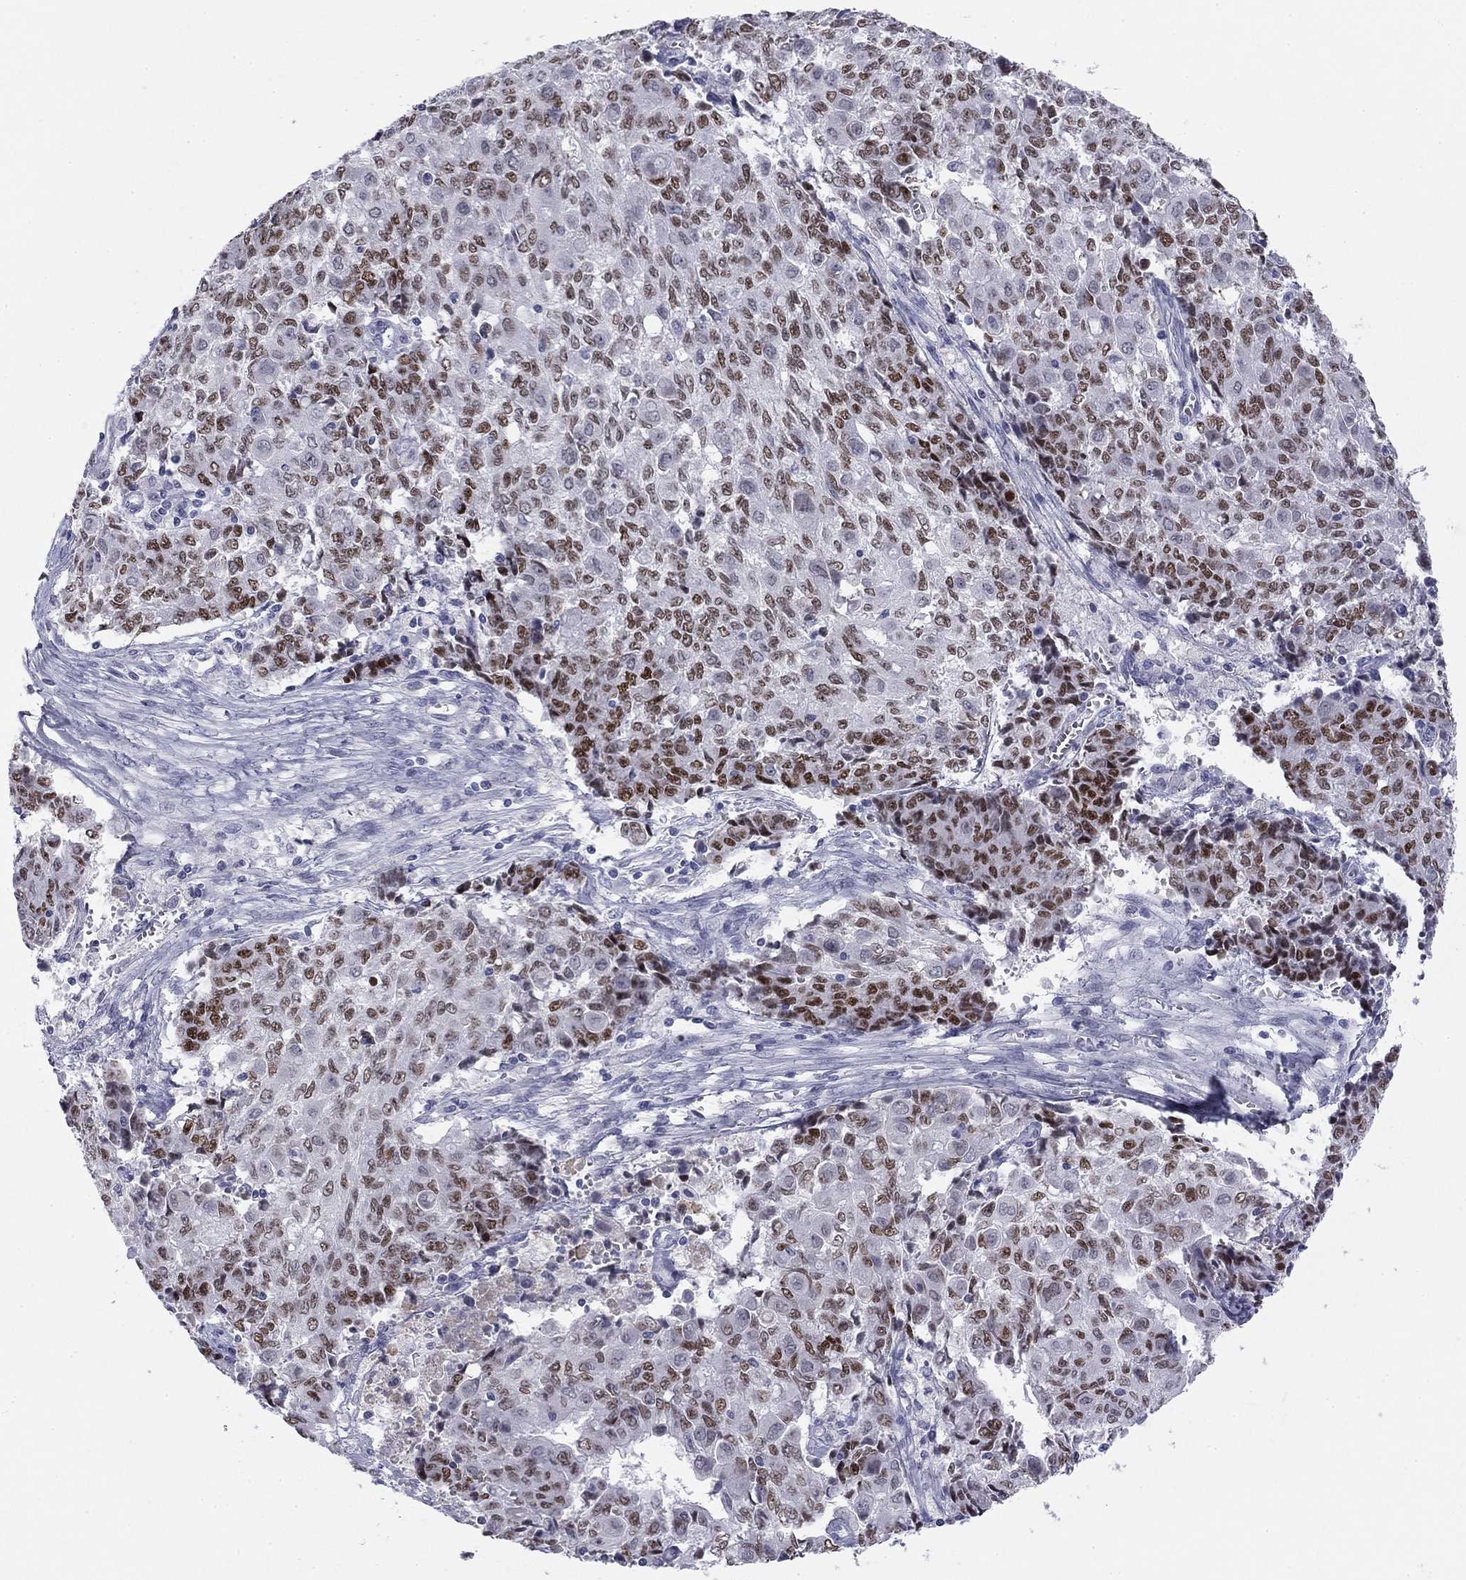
{"staining": {"intensity": "strong", "quantity": "<25%", "location": "nuclear"}, "tissue": "ovarian cancer", "cell_type": "Tumor cells", "image_type": "cancer", "snomed": [{"axis": "morphology", "description": "Carcinoma, endometroid"}, {"axis": "topography", "description": "Ovary"}], "caption": "High-magnification brightfield microscopy of ovarian endometroid carcinoma stained with DAB (brown) and counterstained with hematoxylin (blue). tumor cells exhibit strong nuclear staining is appreciated in about<25% of cells.", "gene": "TFAP2B", "patient": {"sex": "female", "age": 42}}